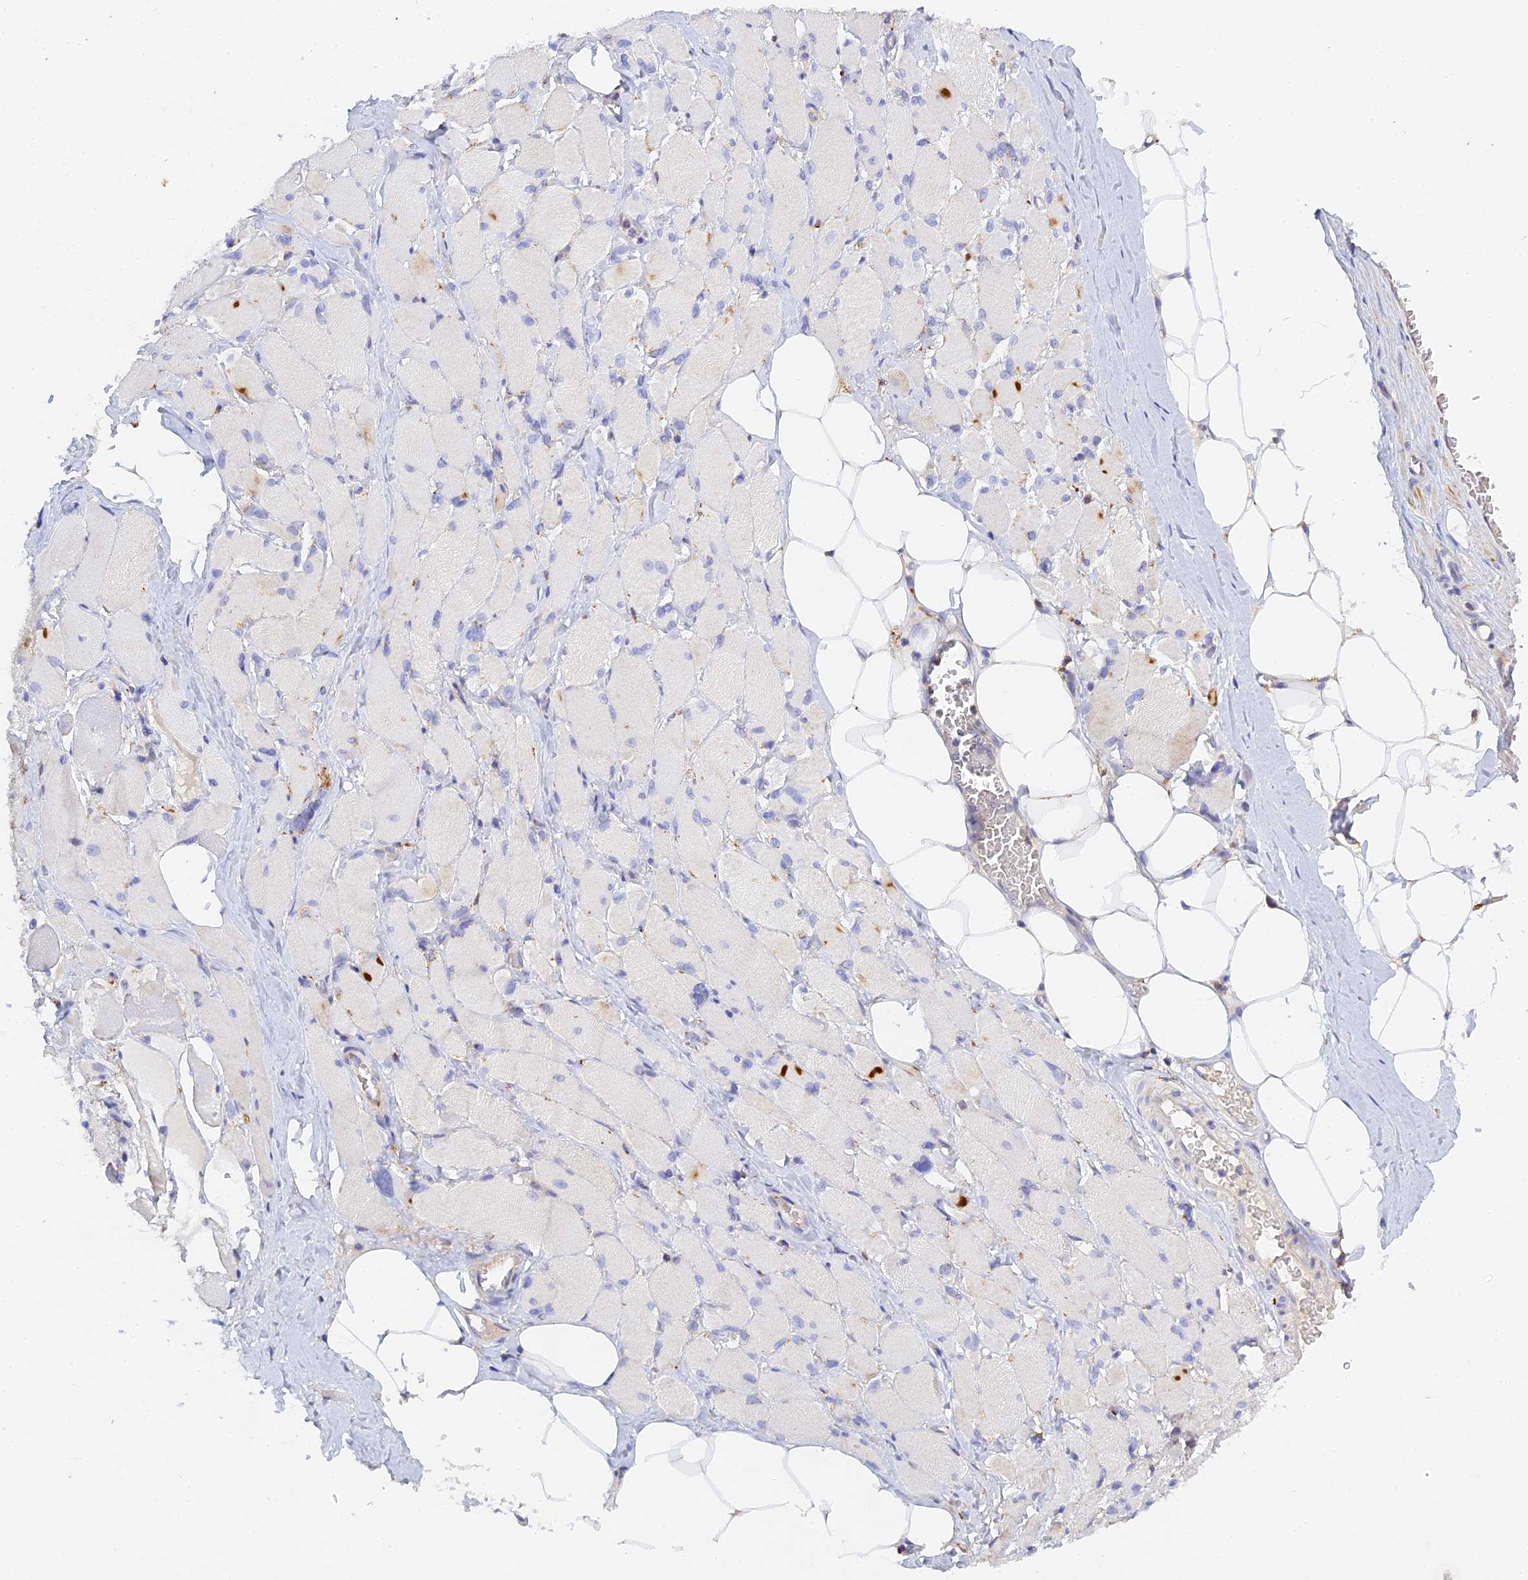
{"staining": {"intensity": "weak", "quantity": "25%-75%", "location": "cytoplasmic/membranous"}, "tissue": "skeletal muscle", "cell_type": "Myocytes", "image_type": "normal", "snomed": [{"axis": "morphology", "description": "Normal tissue, NOS"}, {"axis": "morphology", "description": "Basal cell carcinoma"}, {"axis": "topography", "description": "Skeletal muscle"}], "caption": "Weak cytoplasmic/membranous staining for a protein is present in about 25%-75% of myocytes of normal skeletal muscle using IHC.", "gene": "RPGRIP1L", "patient": {"sex": "female", "age": 64}}